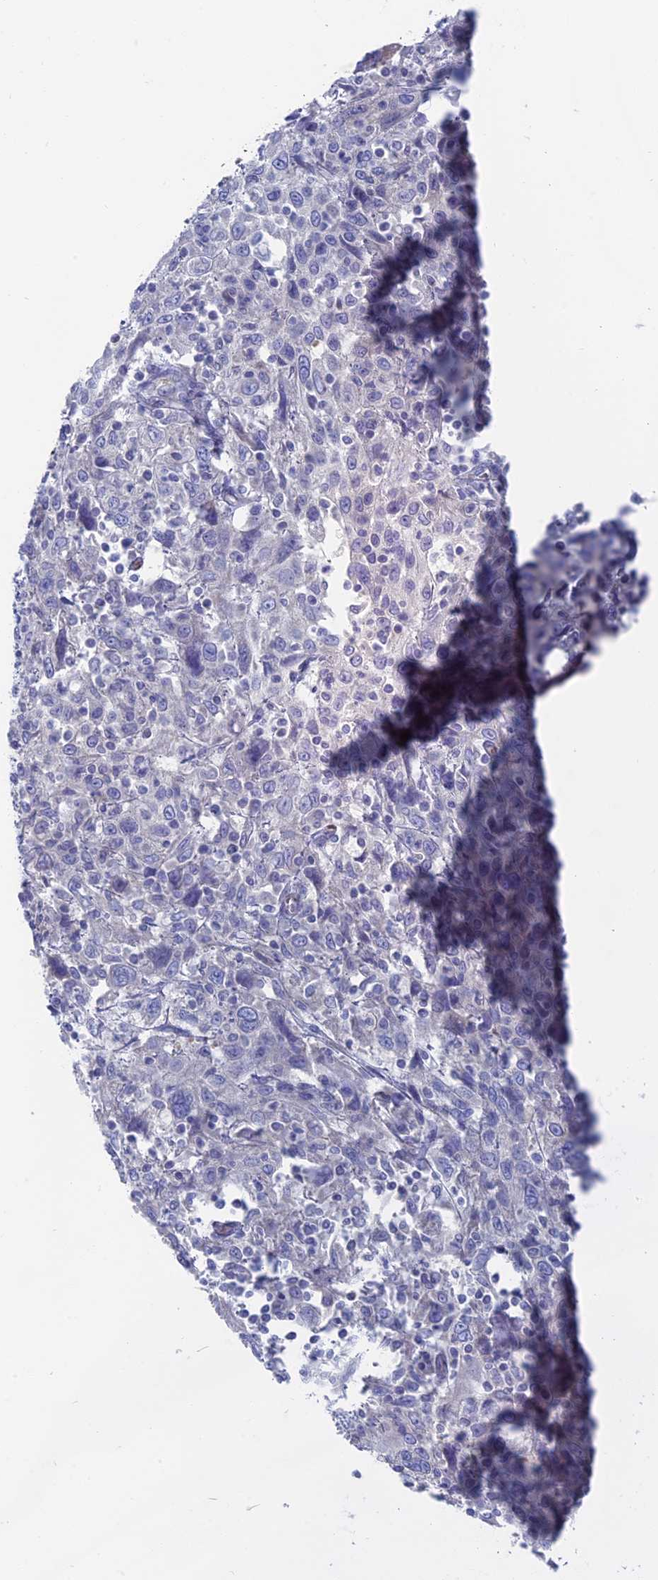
{"staining": {"intensity": "negative", "quantity": "none", "location": "none"}, "tissue": "cervical cancer", "cell_type": "Tumor cells", "image_type": "cancer", "snomed": [{"axis": "morphology", "description": "Squamous cell carcinoma, NOS"}, {"axis": "topography", "description": "Cervix"}], "caption": "Immunohistochemical staining of cervical cancer exhibits no significant expression in tumor cells.", "gene": "TBC1D30", "patient": {"sex": "female", "age": 46}}